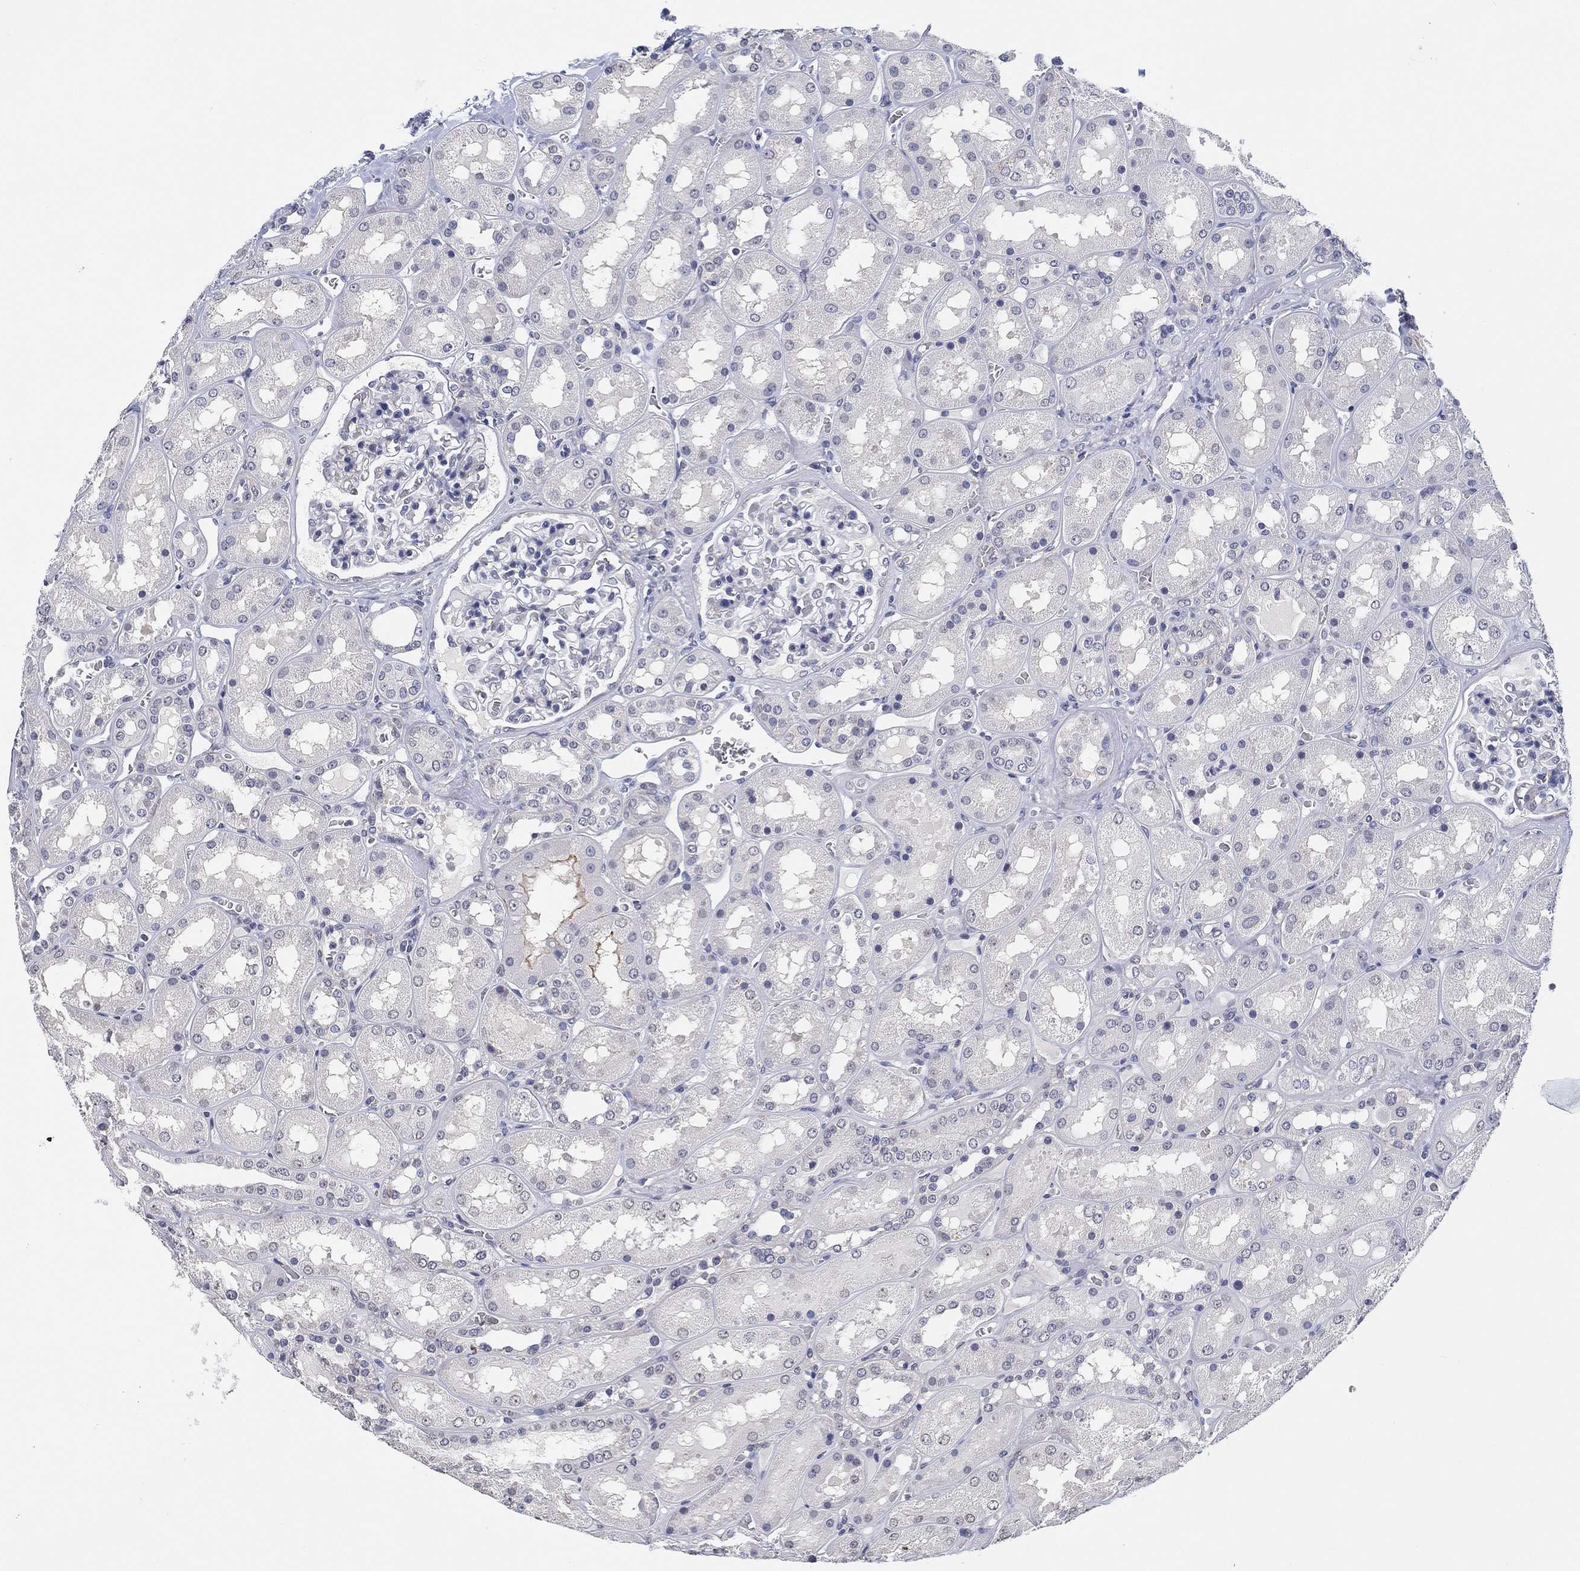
{"staining": {"intensity": "negative", "quantity": "none", "location": "none"}, "tissue": "kidney", "cell_type": "Cells in glomeruli", "image_type": "normal", "snomed": [{"axis": "morphology", "description": "Normal tissue, NOS"}, {"axis": "topography", "description": "Kidney"}], "caption": "Immunohistochemistry photomicrograph of unremarkable kidney: kidney stained with DAB demonstrates no significant protein expression in cells in glomeruli. (Stains: DAB (3,3'-diaminobenzidine) immunohistochemistry (IHC) with hematoxylin counter stain, Microscopy: brightfield microscopy at high magnification).", "gene": "OTUB2", "patient": {"sex": "male", "age": 73}}